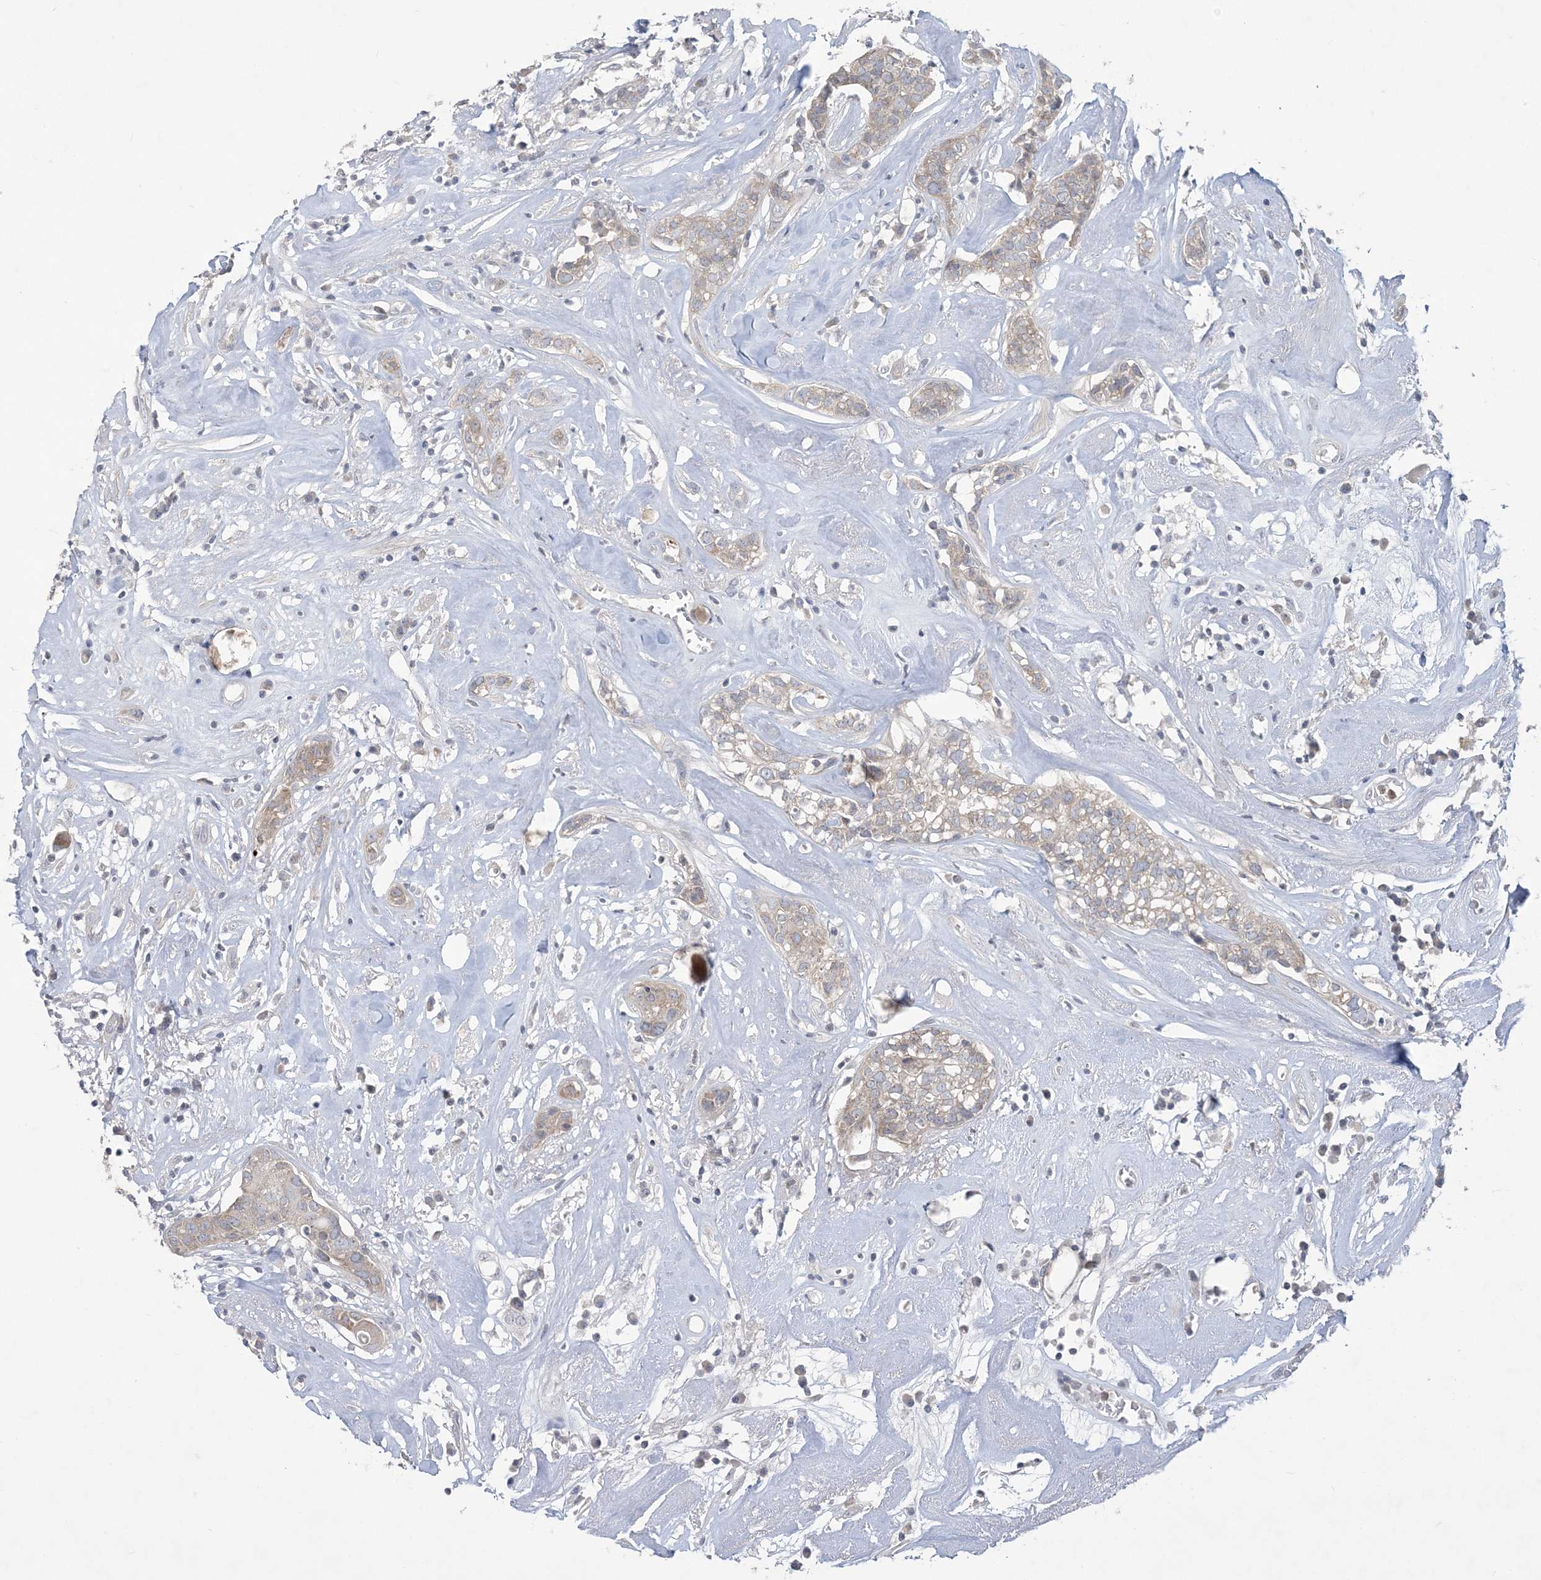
{"staining": {"intensity": "weak", "quantity": "<25%", "location": "cytoplasmic/membranous"}, "tissue": "head and neck cancer", "cell_type": "Tumor cells", "image_type": "cancer", "snomed": [{"axis": "morphology", "description": "Adenocarcinoma, NOS"}, {"axis": "topography", "description": "Salivary gland"}, {"axis": "topography", "description": "Head-Neck"}], "caption": "Protein analysis of head and neck adenocarcinoma shows no significant positivity in tumor cells.", "gene": "KIF3A", "patient": {"sex": "female", "age": 65}}